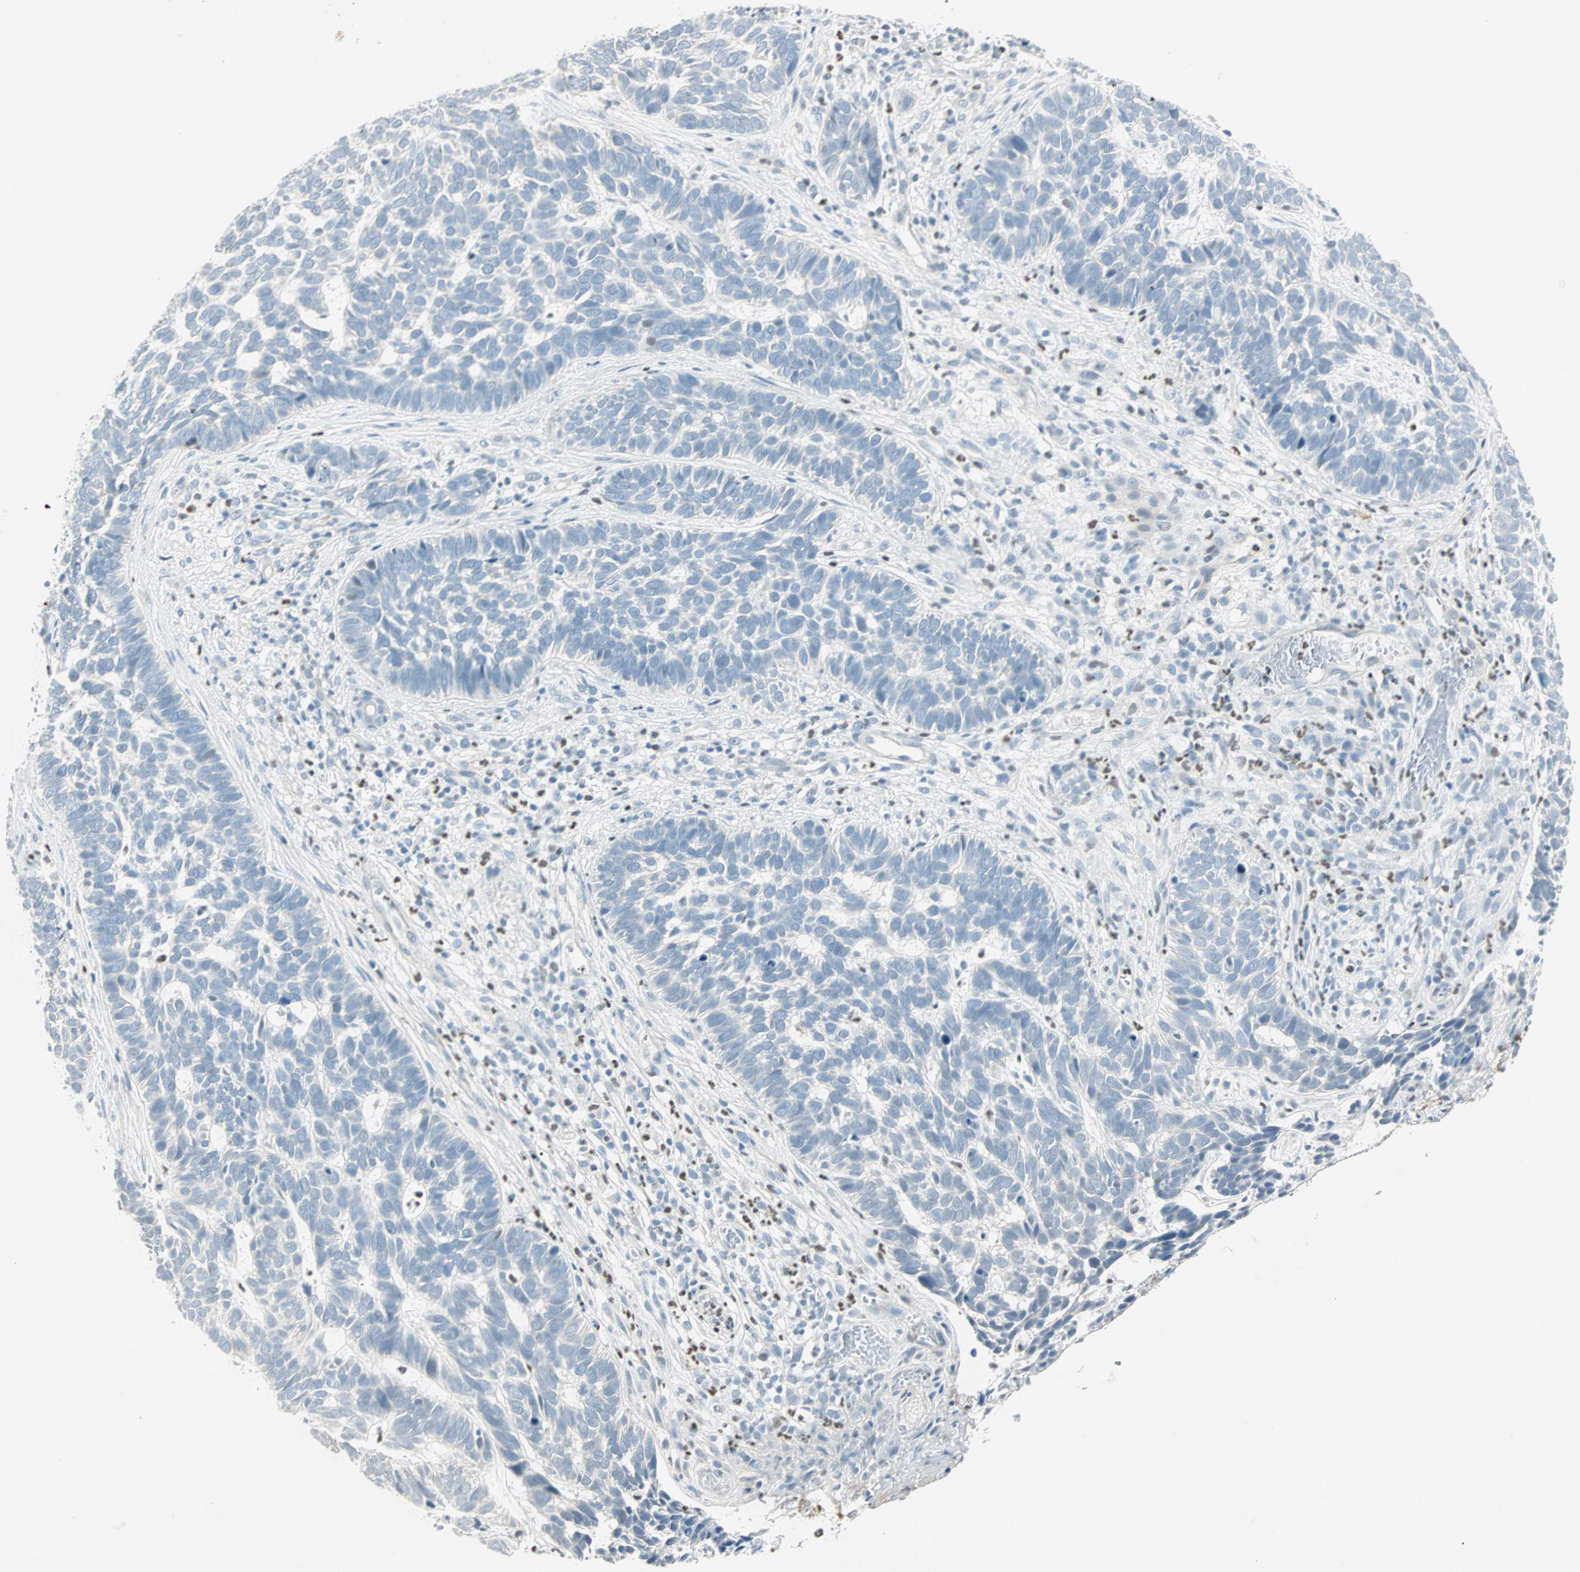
{"staining": {"intensity": "negative", "quantity": "none", "location": "none"}, "tissue": "skin cancer", "cell_type": "Tumor cells", "image_type": "cancer", "snomed": [{"axis": "morphology", "description": "Basal cell carcinoma"}, {"axis": "topography", "description": "Skin"}], "caption": "There is no significant staining in tumor cells of skin basal cell carcinoma.", "gene": "MLLT10", "patient": {"sex": "male", "age": 87}}